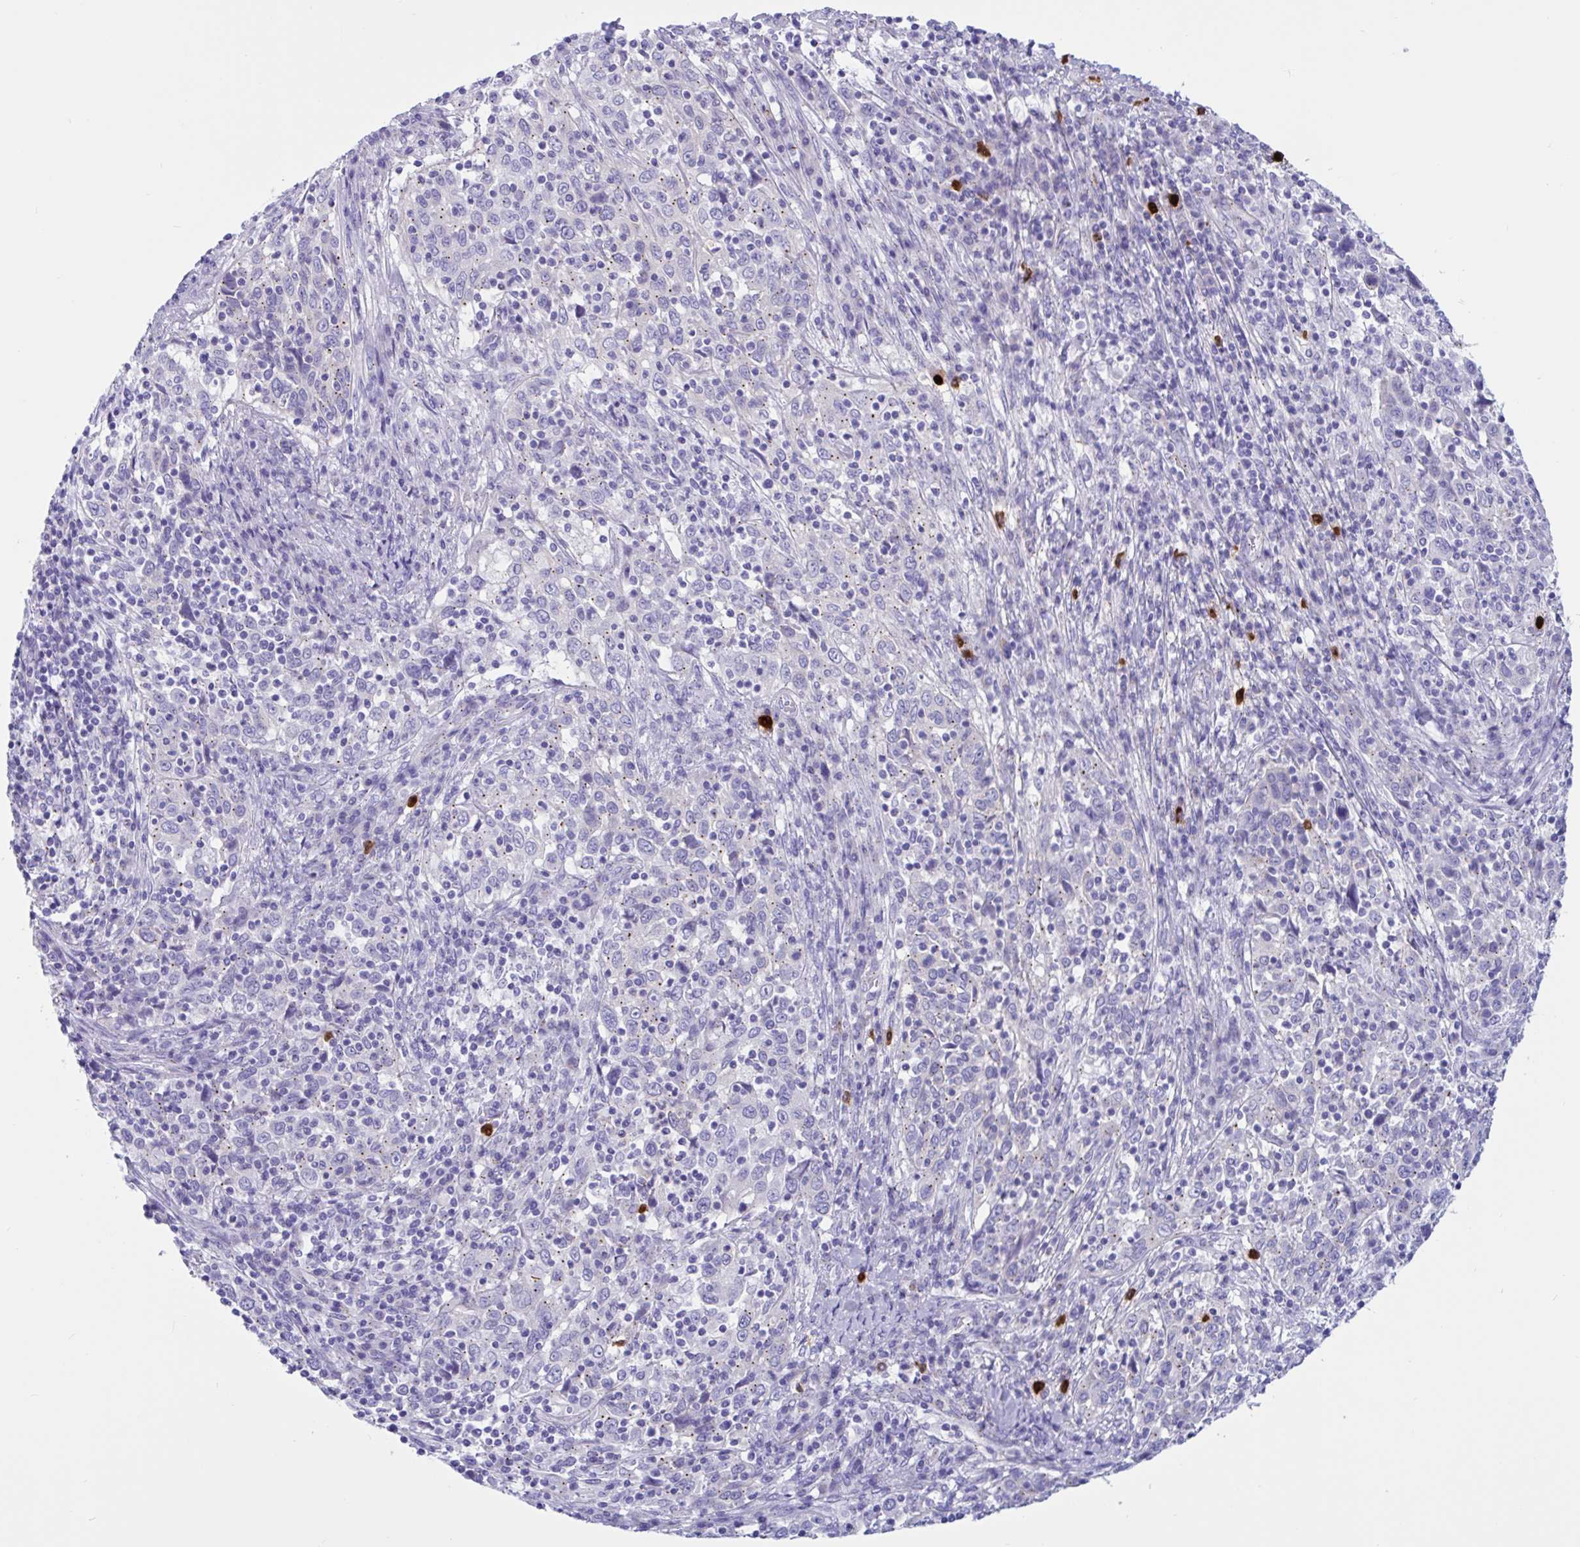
{"staining": {"intensity": "weak", "quantity": "<25%", "location": "cytoplasmic/membranous"}, "tissue": "cervical cancer", "cell_type": "Tumor cells", "image_type": "cancer", "snomed": [{"axis": "morphology", "description": "Squamous cell carcinoma, NOS"}, {"axis": "topography", "description": "Cervix"}], "caption": "Photomicrograph shows no protein positivity in tumor cells of cervical squamous cell carcinoma tissue.", "gene": "RNASE3", "patient": {"sex": "female", "age": 46}}